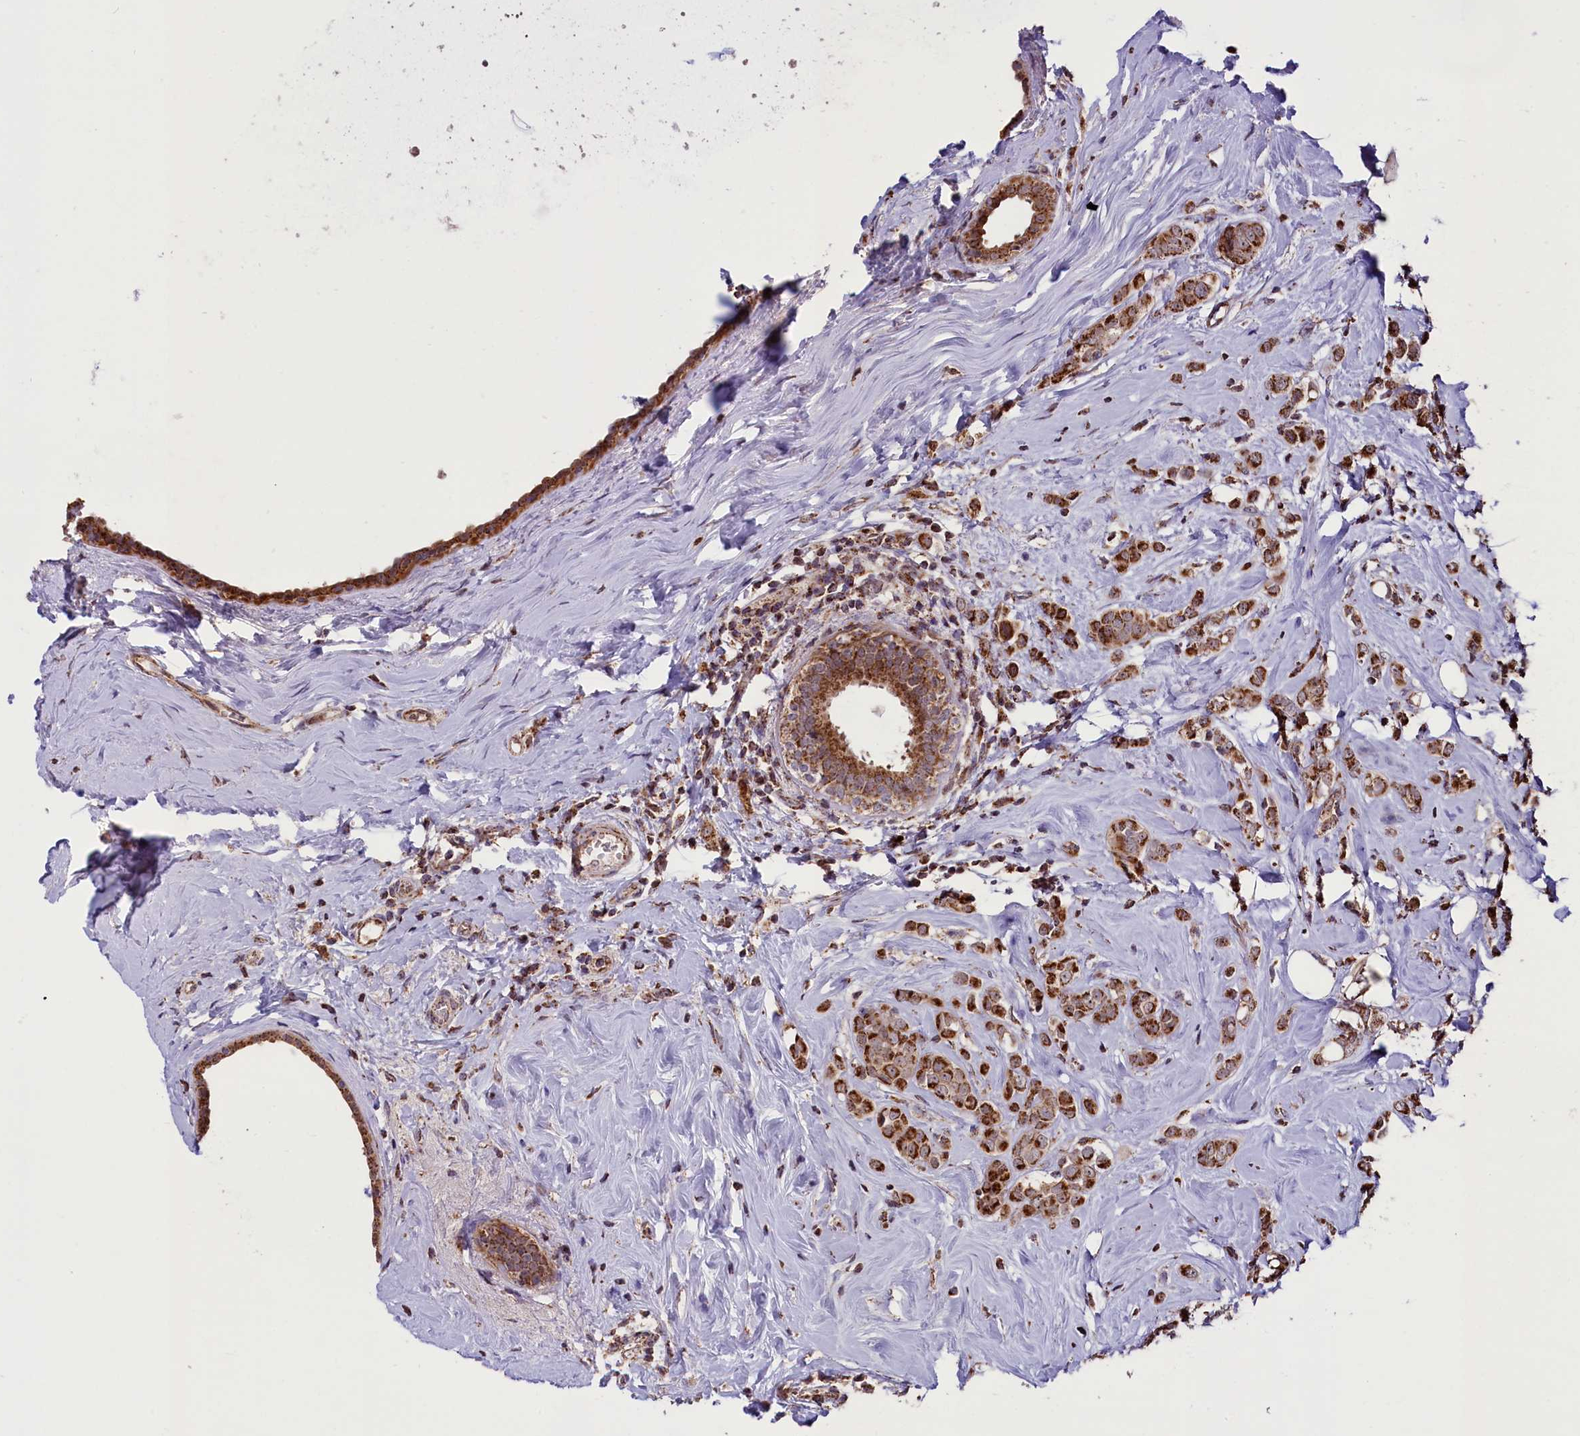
{"staining": {"intensity": "strong", "quantity": ">75%", "location": "cytoplasmic/membranous"}, "tissue": "breast cancer", "cell_type": "Tumor cells", "image_type": "cancer", "snomed": [{"axis": "morphology", "description": "Lobular carcinoma"}, {"axis": "topography", "description": "Breast"}], "caption": "The histopathology image demonstrates staining of breast lobular carcinoma, revealing strong cytoplasmic/membranous protein staining (brown color) within tumor cells. The protein of interest is shown in brown color, while the nuclei are stained blue.", "gene": "GLRX5", "patient": {"sex": "female", "age": 47}}